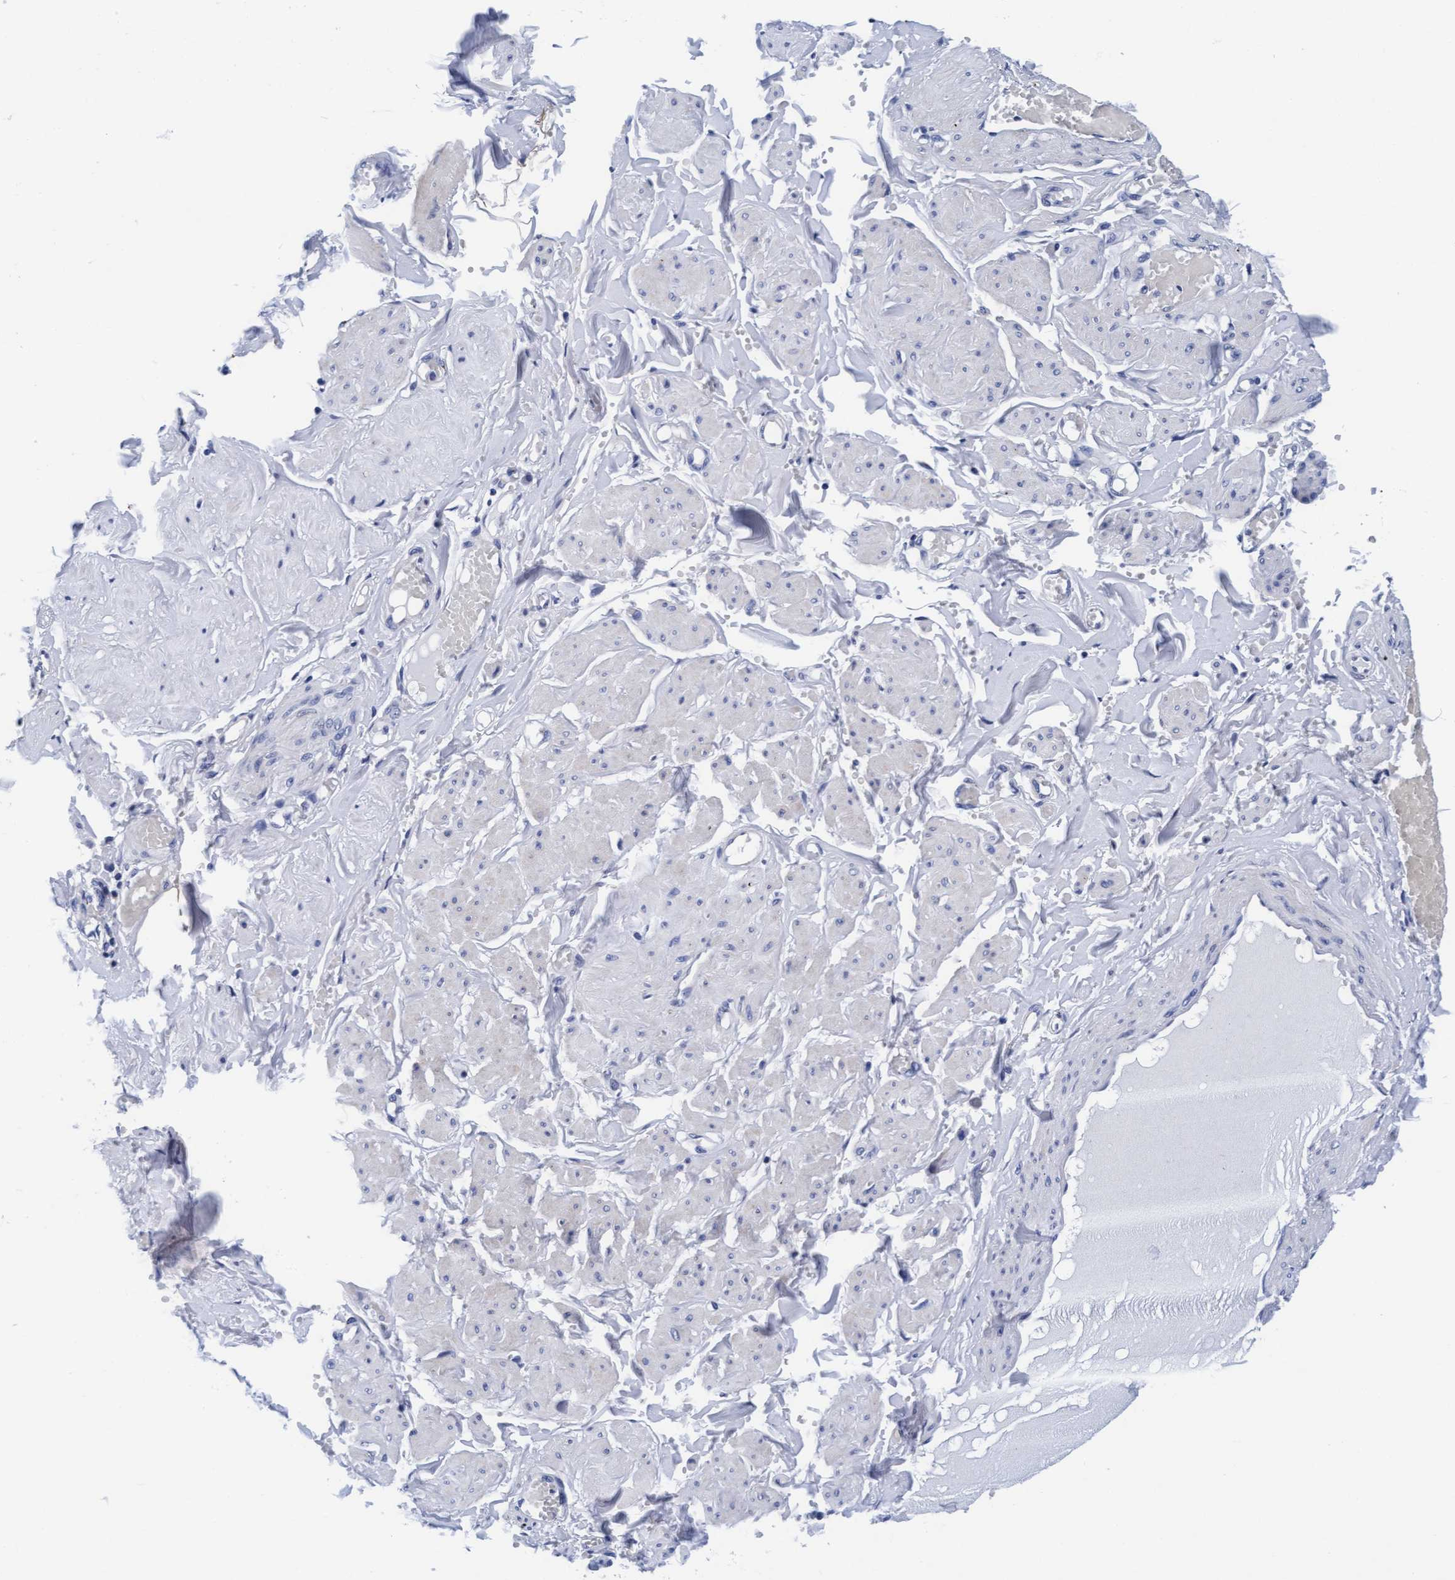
{"staining": {"intensity": "negative", "quantity": "none", "location": "none"}, "tissue": "adipose tissue", "cell_type": "Adipocytes", "image_type": "normal", "snomed": [{"axis": "morphology", "description": "Normal tissue, NOS"}, {"axis": "topography", "description": "Vascular tissue"}, {"axis": "topography", "description": "Fallopian tube"}, {"axis": "topography", "description": "Ovary"}], "caption": "A micrograph of adipose tissue stained for a protein demonstrates no brown staining in adipocytes.", "gene": "ARSG", "patient": {"sex": "female", "age": 67}}